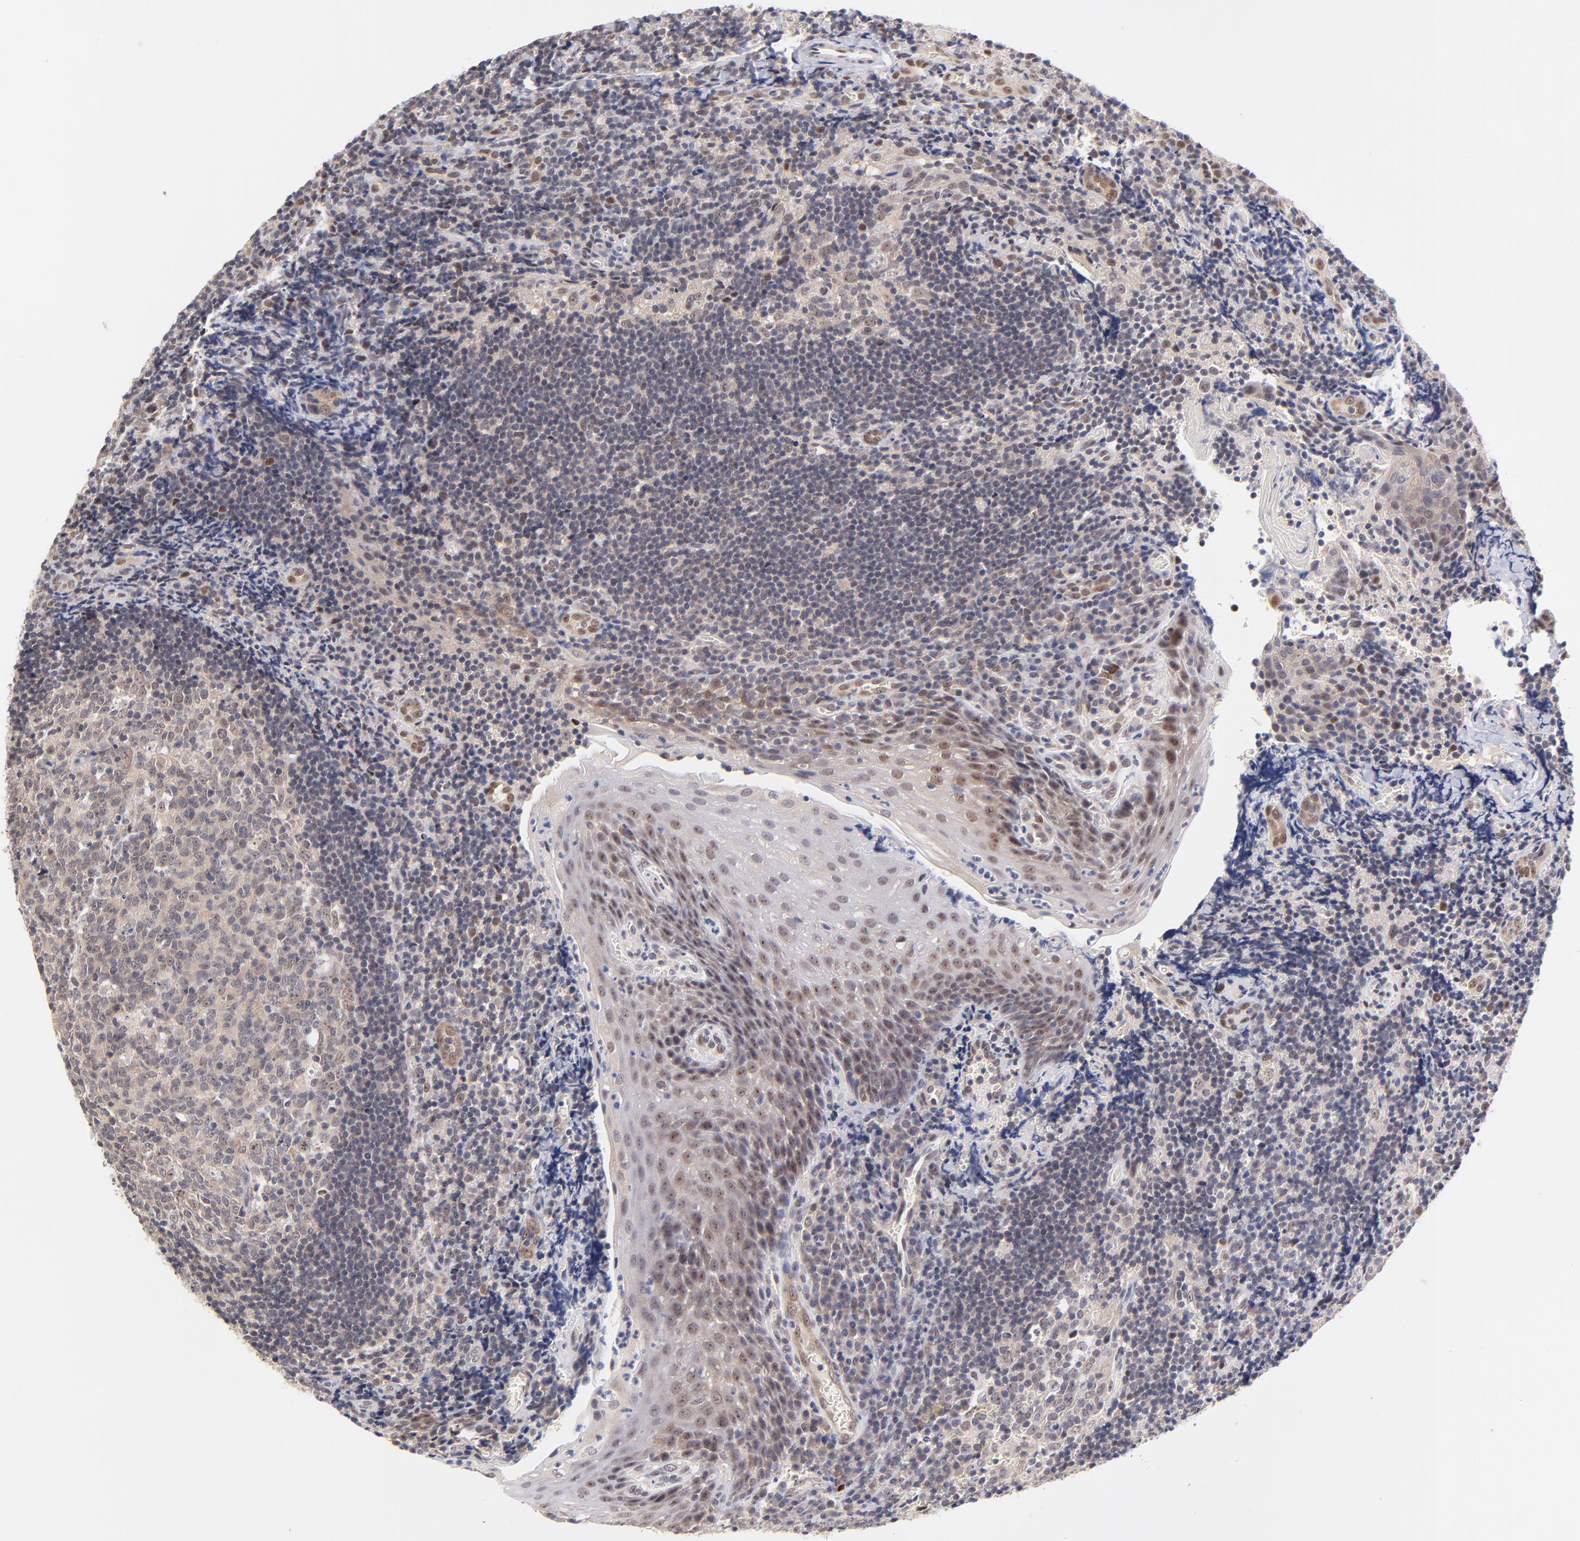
{"staining": {"intensity": "weak", "quantity": ">75%", "location": "cytoplasmic/membranous"}, "tissue": "tonsil", "cell_type": "Germinal center cells", "image_type": "normal", "snomed": [{"axis": "morphology", "description": "Normal tissue, NOS"}, {"axis": "topography", "description": "Tonsil"}], "caption": "Human tonsil stained for a protein (brown) reveals weak cytoplasmic/membranous positive staining in approximately >75% of germinal center cells.", "gene": "UBE2E2", "patient": {"sex": "male", "age": 20}}